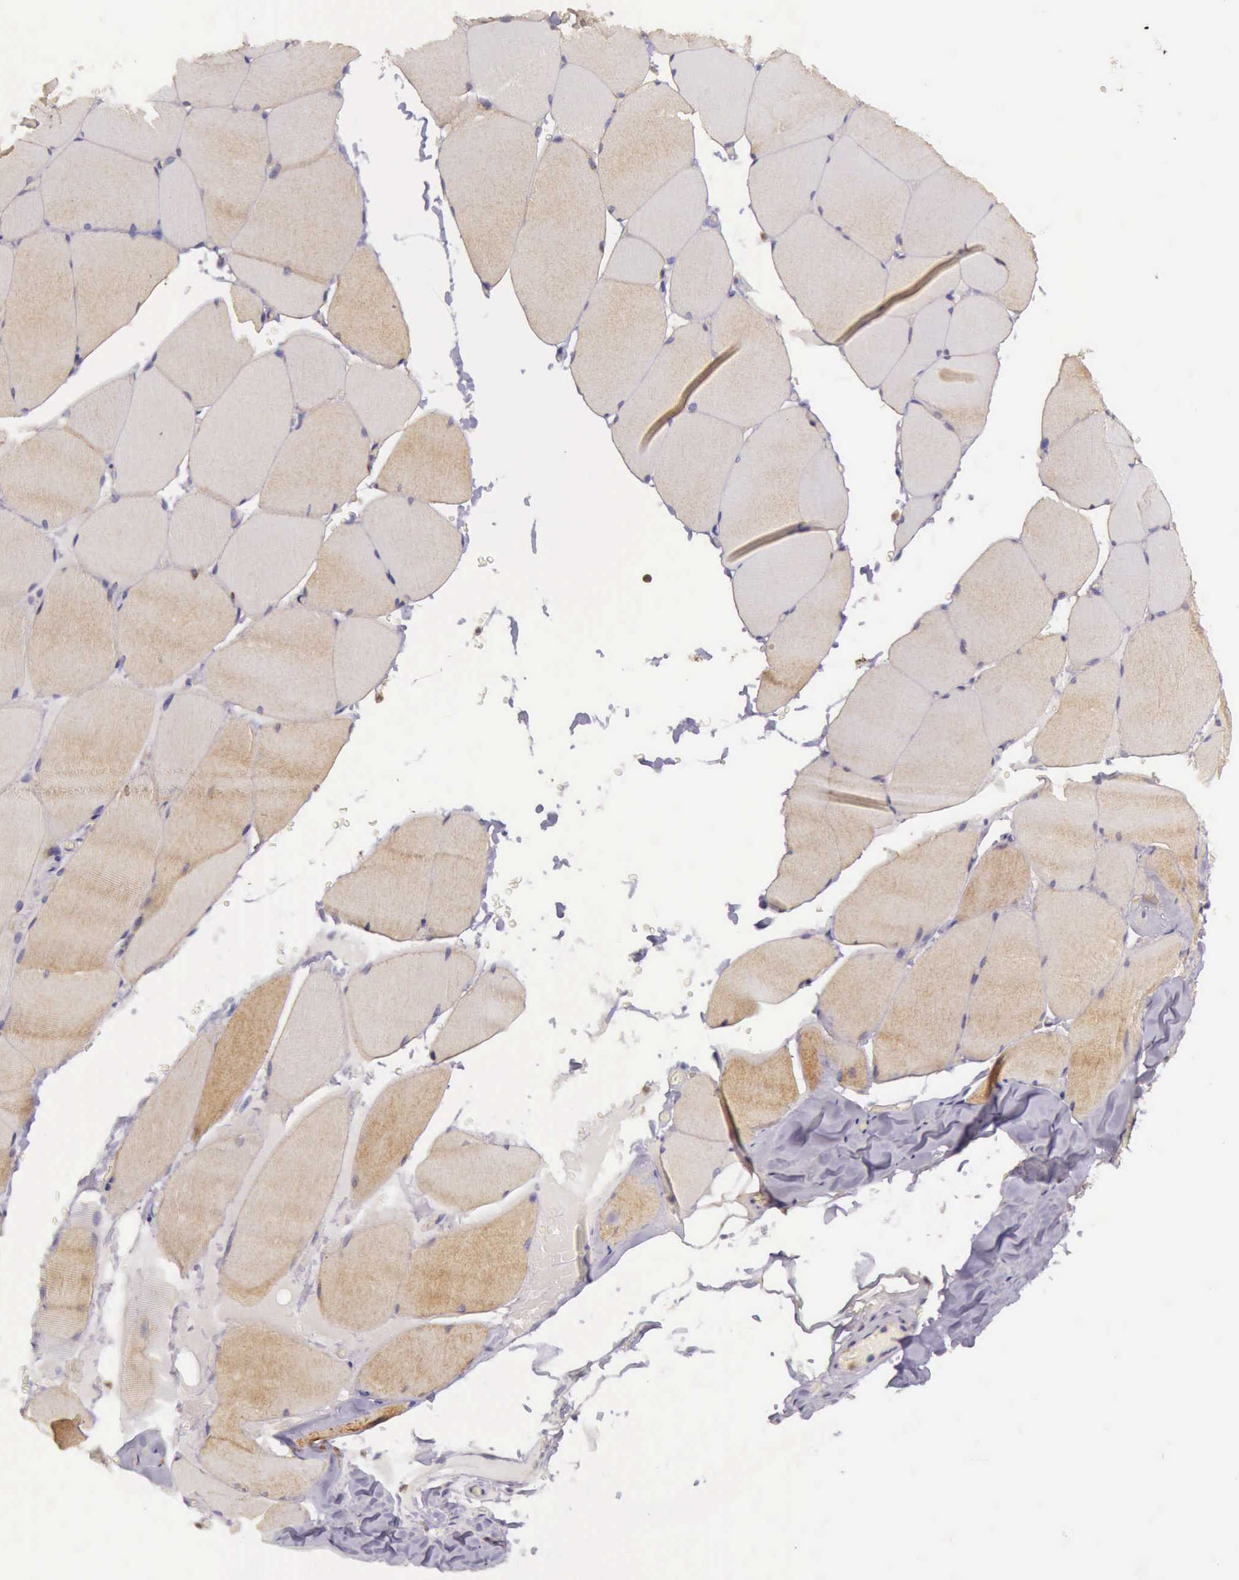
{"staining": {"intensity": "moderate", "quantity": "25%-75%", "location": "cytoplasmic/membranous"}, "tissue": "skeletal muscle", "cell_type": "Myocytes", "image_type": "normal", "snomed": [{"axis": "morphology", "description": "Normal tissue, NOS"}, {"axis": "topography", "description": "Skeletal muscle"}], "caption": "Moderate cytoplasmic/membranous staining for a protein is seen in approximately 25%-75% of myocytes of benign skeletal muscle using immunohistochemistry.", "gene": "TCEANC", "patient": {"sex": "male", "age": 71}}